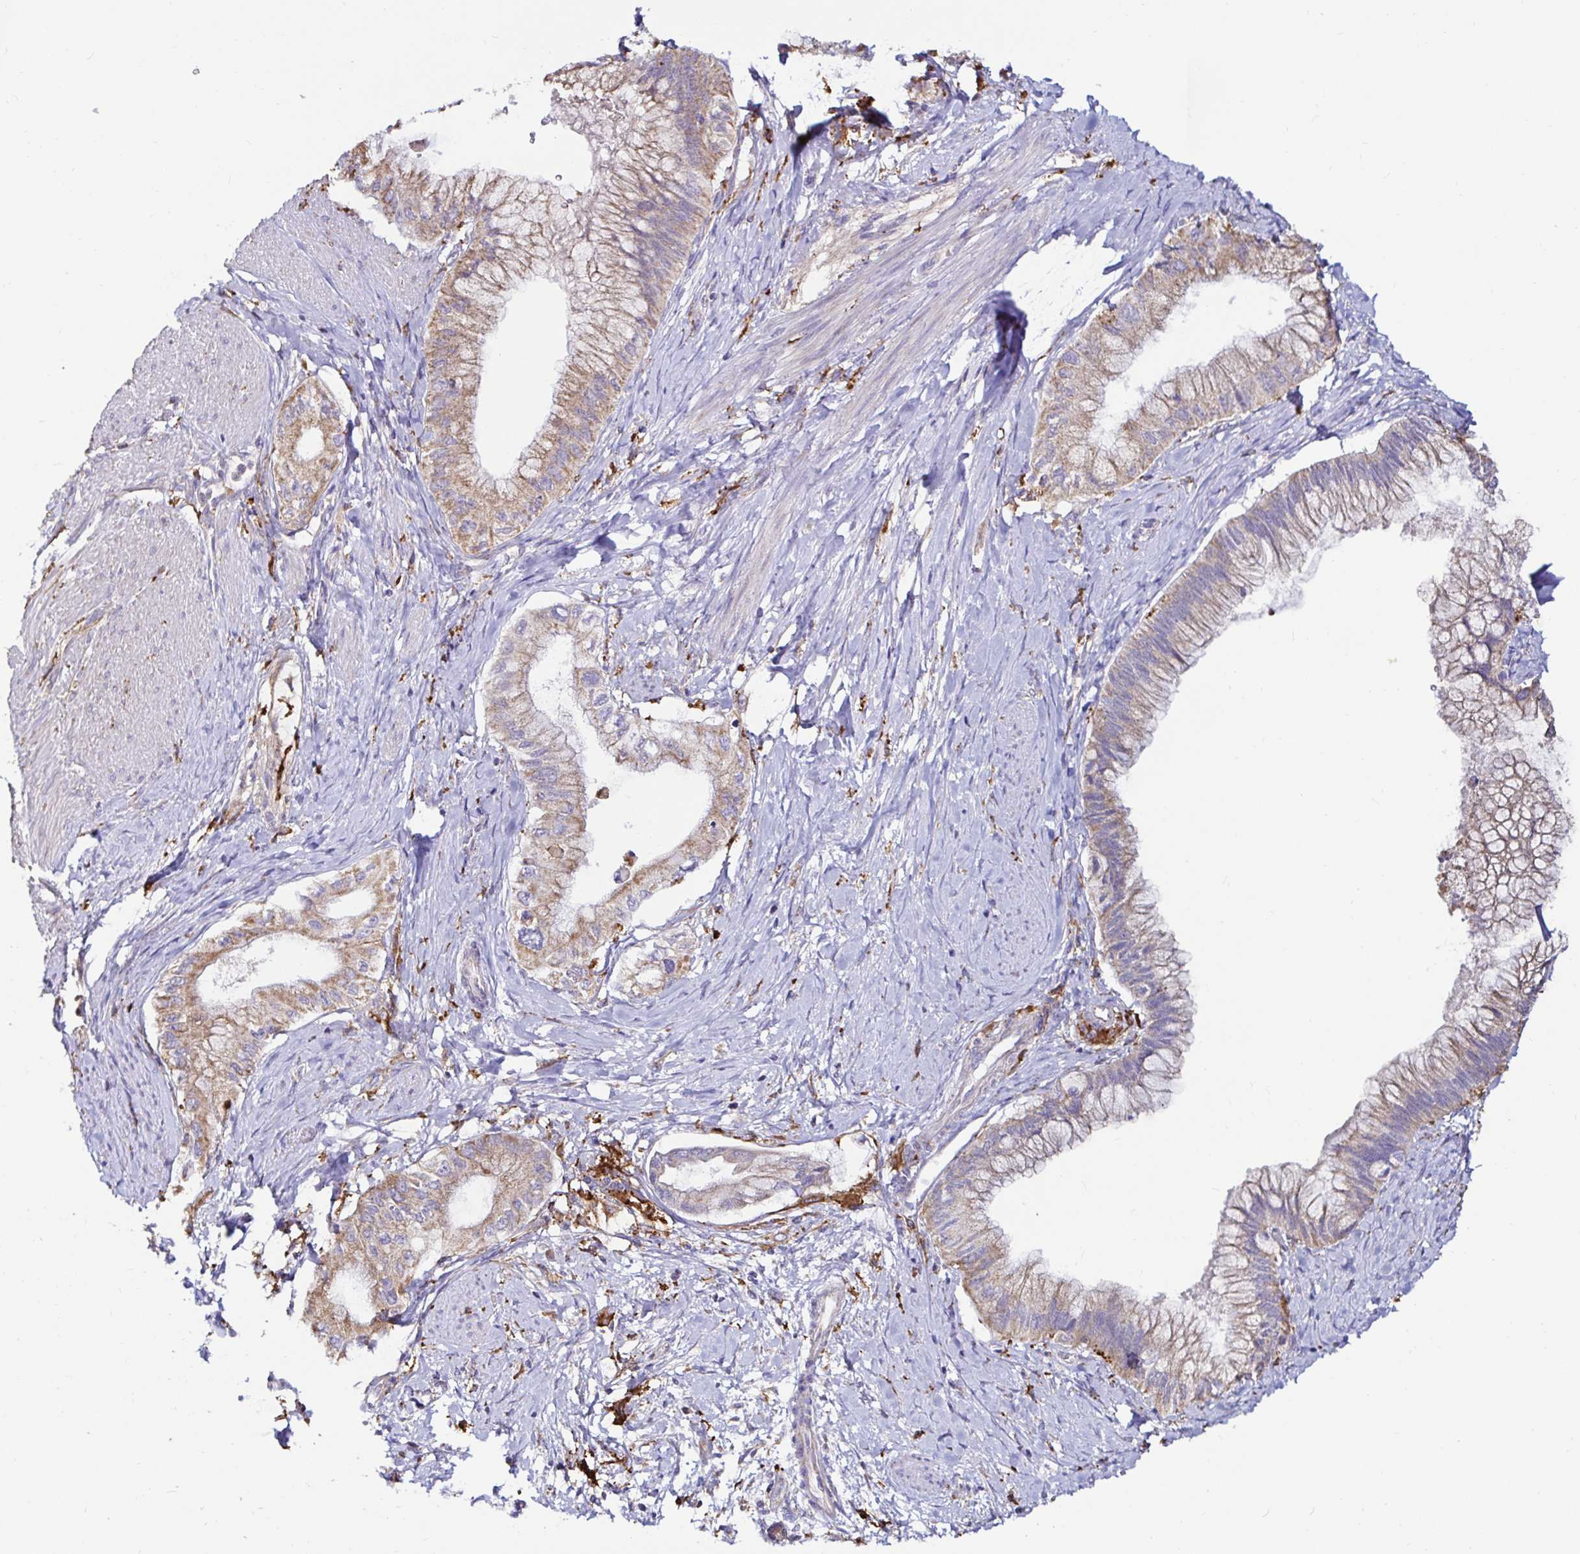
{"staining": {"intensity": "moderate", "quantity": ">75%", "location": "cytoplasmic/membranous"}, "tissue": "pancreatic cancer", "cell_type": "Tumor cells", "image_type": "cancer", "snomed": [{"axis": "morphology", "description": "Adenocarcinoma, NOS"}, {"axis": "topography", "description": "Pancreas"}], "caption": "Protein expression analysis of human pancreatic adenocarcinoma reveals moderate cytoplasmic/membranous staining in about >75% of tumor cells. (IHC, brightfield microscopy, high magnification).", "gene": "MSR1", "patient": {"sex": "male", "age": 48}}